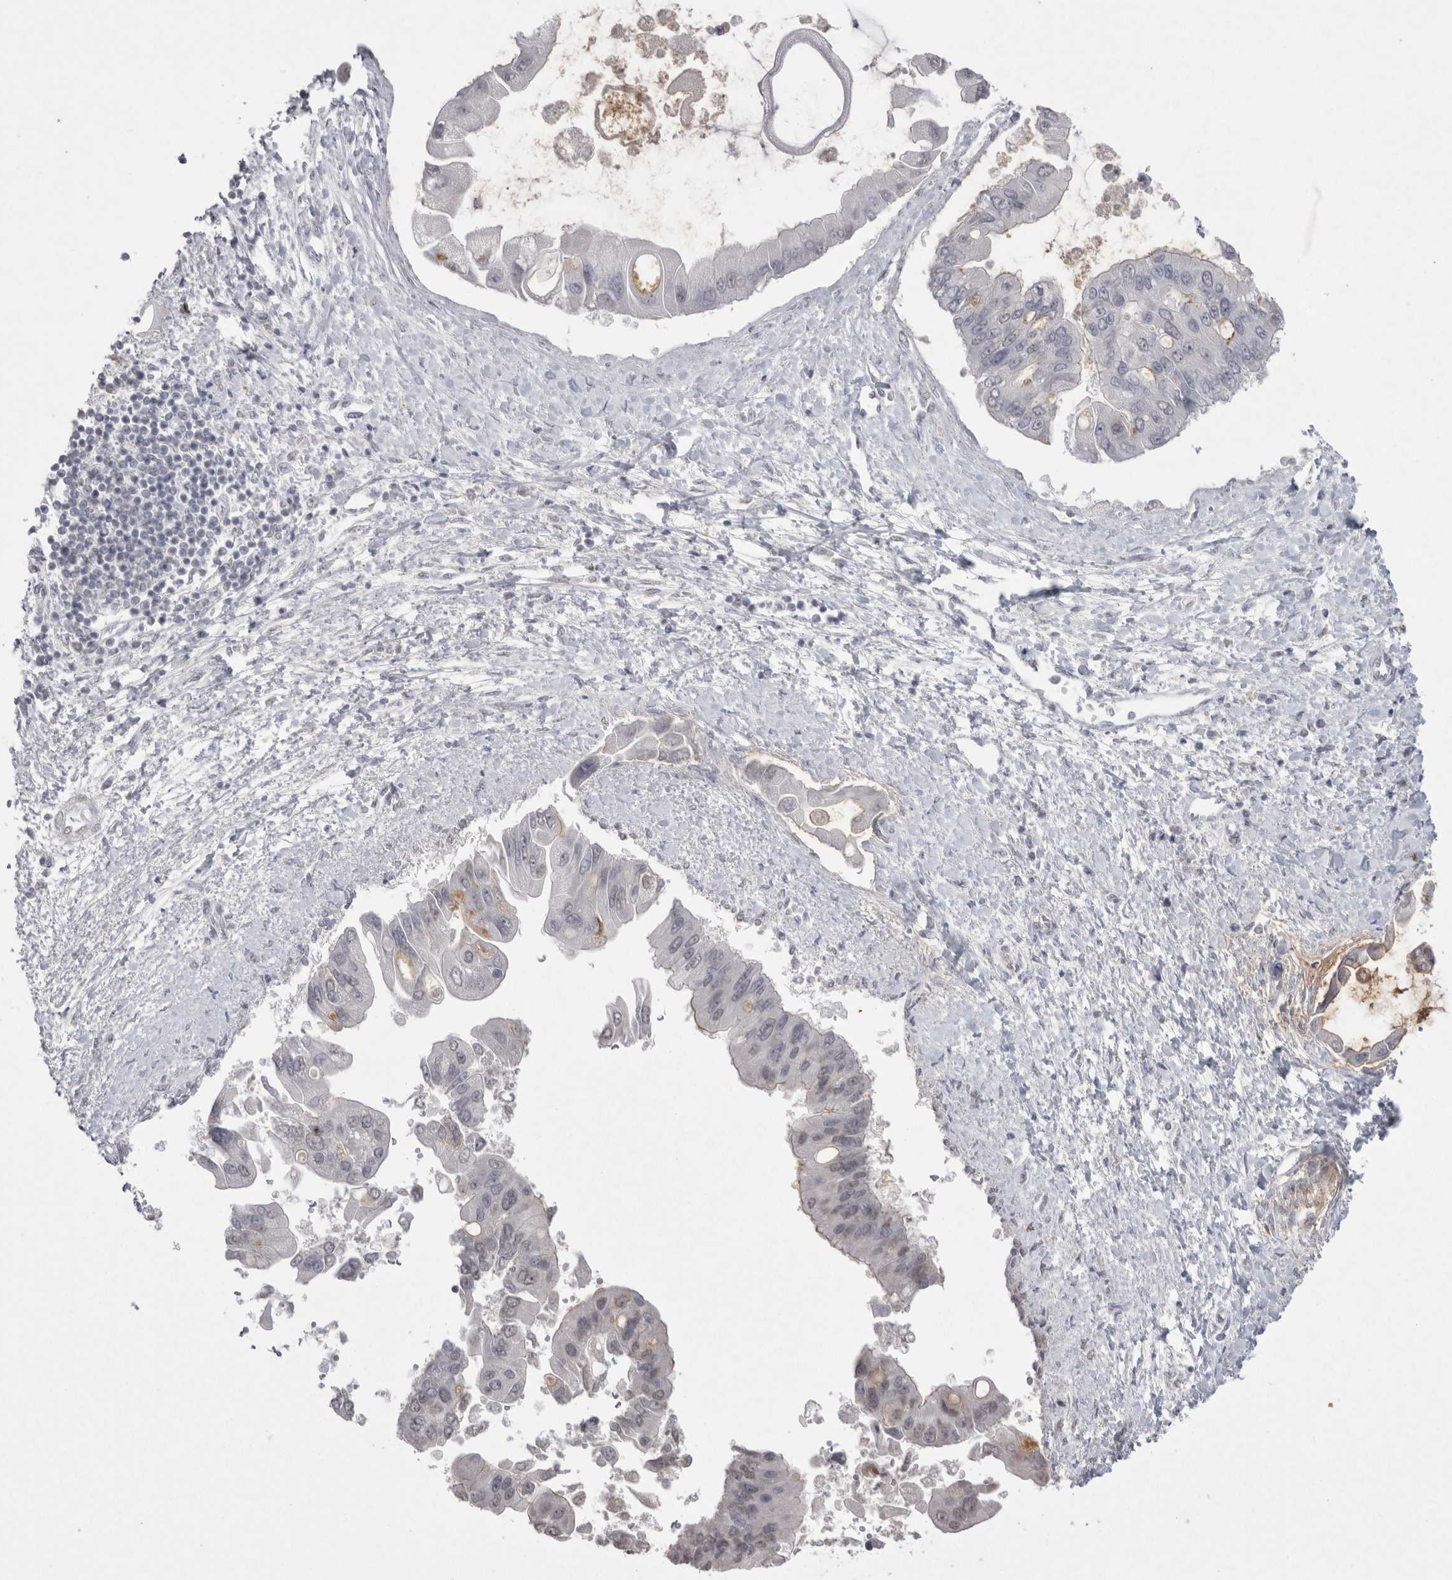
{"staining": {"intensity": "moderate", "quantity": "<25%", "location": "cytoplasmic/membranous"}, "tissue": "liver cancer", "cell_type": "Tumor cells", "image_type": "cancer", "snomed": [{"axis": "morphology", "description": "Cholangiocarcinoma"}, {"axis": "topography", "description": "Liver"}], "caption": "Immunohistochemistry (IHC) of liver cancer (cholangiocarcinoma) shows low levels of moderate cytoplasmic/membranous positivity in approximately <25% of tumor cells.", "gene": "DDX4", "patient": {"sex": "male", "age": 50}}